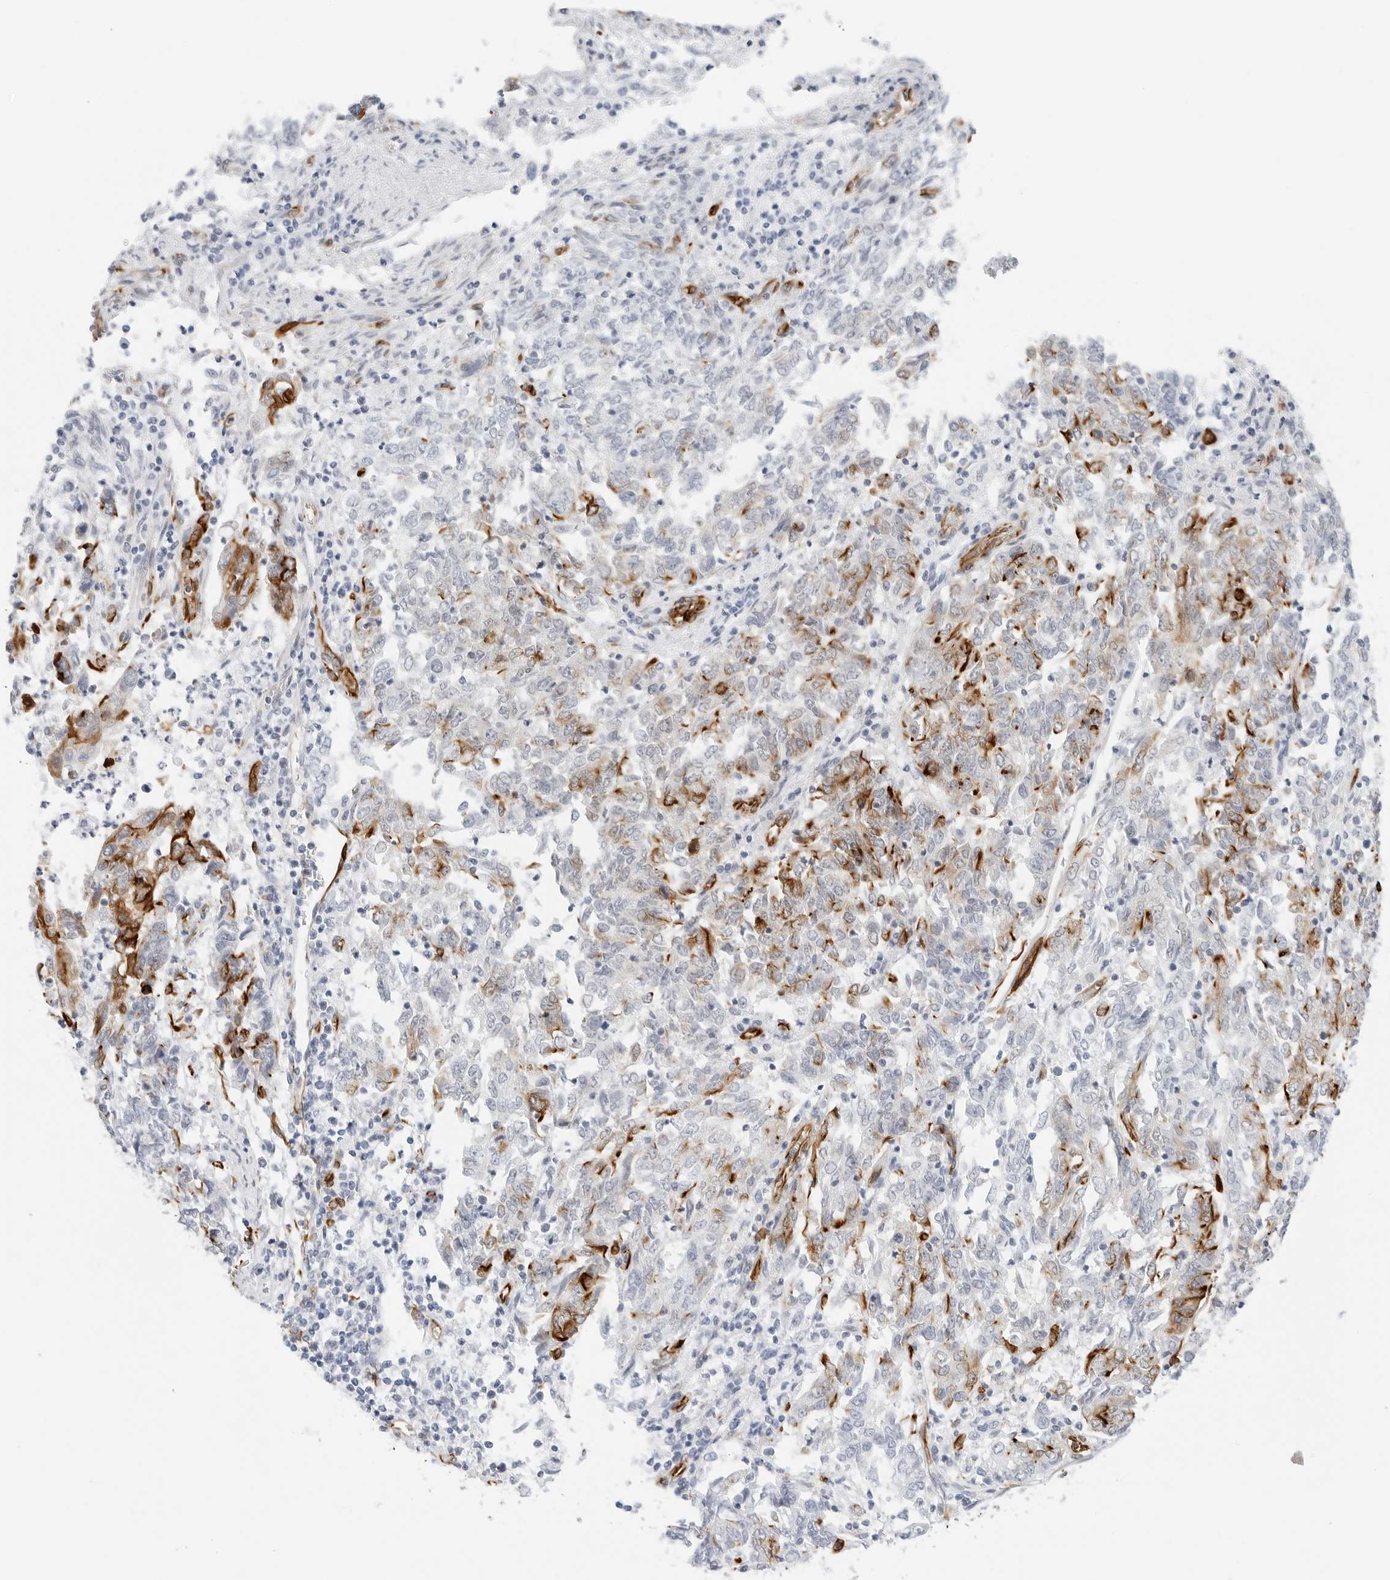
{"staining": {"intensity": "moderate", "quantity": "25%-75%", "location": "cytoplasmic/membranous"}, "tissue": "endometrial cancer", "cell_type": "Tumor cells", "image_type": "cancer", "snomed": [{"axis": "morphology", "description": "Adenocarcinoma, NOS"}, {"axis": "topography", "description": "Endometrium"}], "caption": "Tumor cells exhibit medium levels of moderate cytoplasmic/membranous positivity in about 25%-75% of cells in endometrial cancer (adenocarcinoma). (Stains: DAB in brown, nuclei in blue, Microscopy: brightfield microscopy at high magnification).", "gene": "NES", "patient": {"sex": "female", "age": 80}}